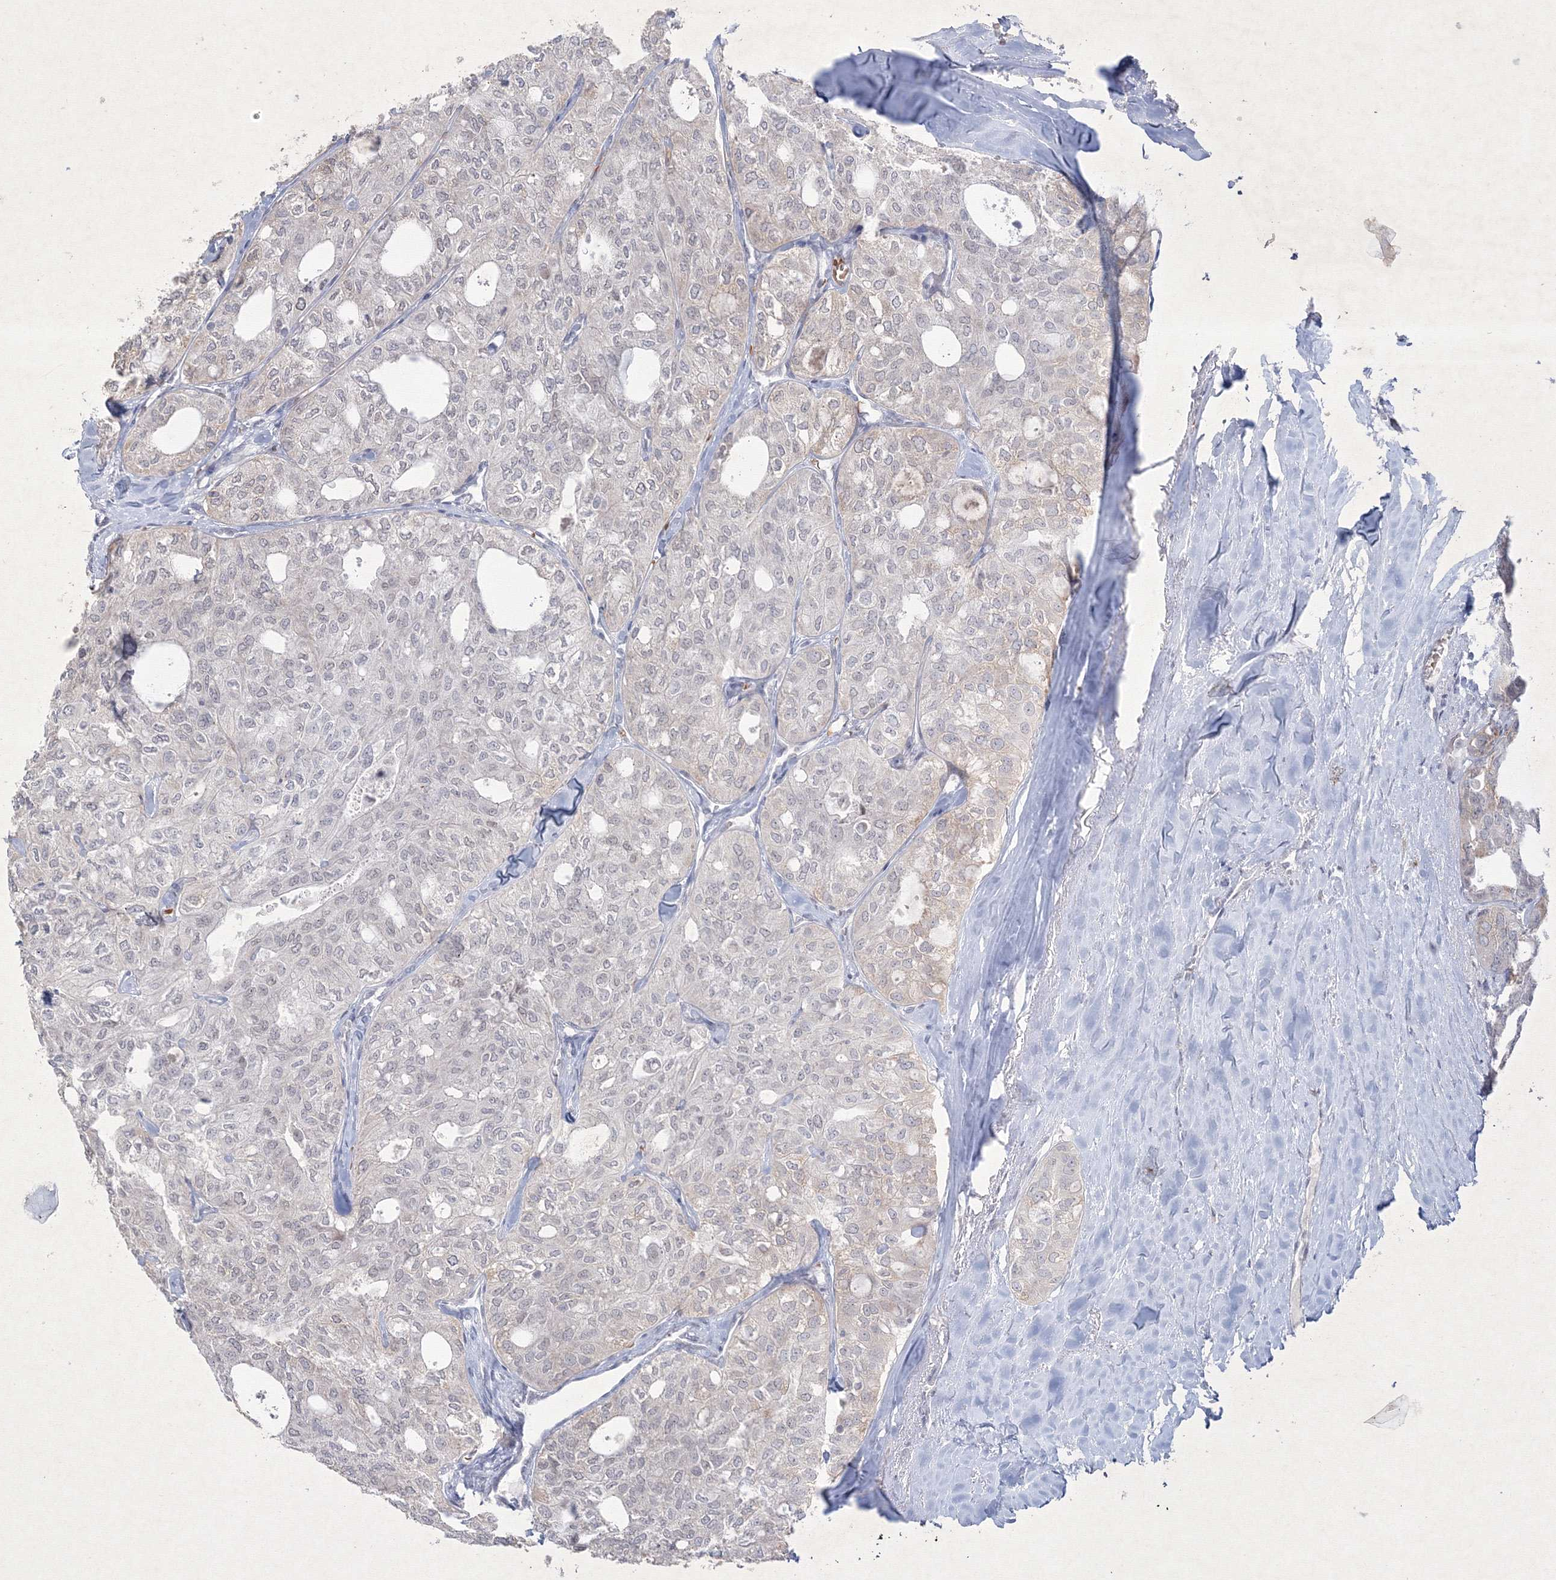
{"staining": {"intensity": "negative", "quantity": "none", "location": "none"}, "tissue": "thyroid cancer", "cell_type": "Tumor cells", "image_type": "cancer", "snomed": [{"axis": "morphology", "description": "Follicular adenoma carcinoma, NOS"}, {"axis": "topography", "description": "Thyroid gland"}], "caption": "Immunohistochemistry micrograph of neoplastic tissue: human thyroid cancer stained with DAB exhibits no significant protein positivity in tumor cells. (Brightfield microscopy of DAB immunohistochemistry (IHC) at high magnification).", "gene": "NXPE3", "patient": {"sex": "male", "age": 75}}